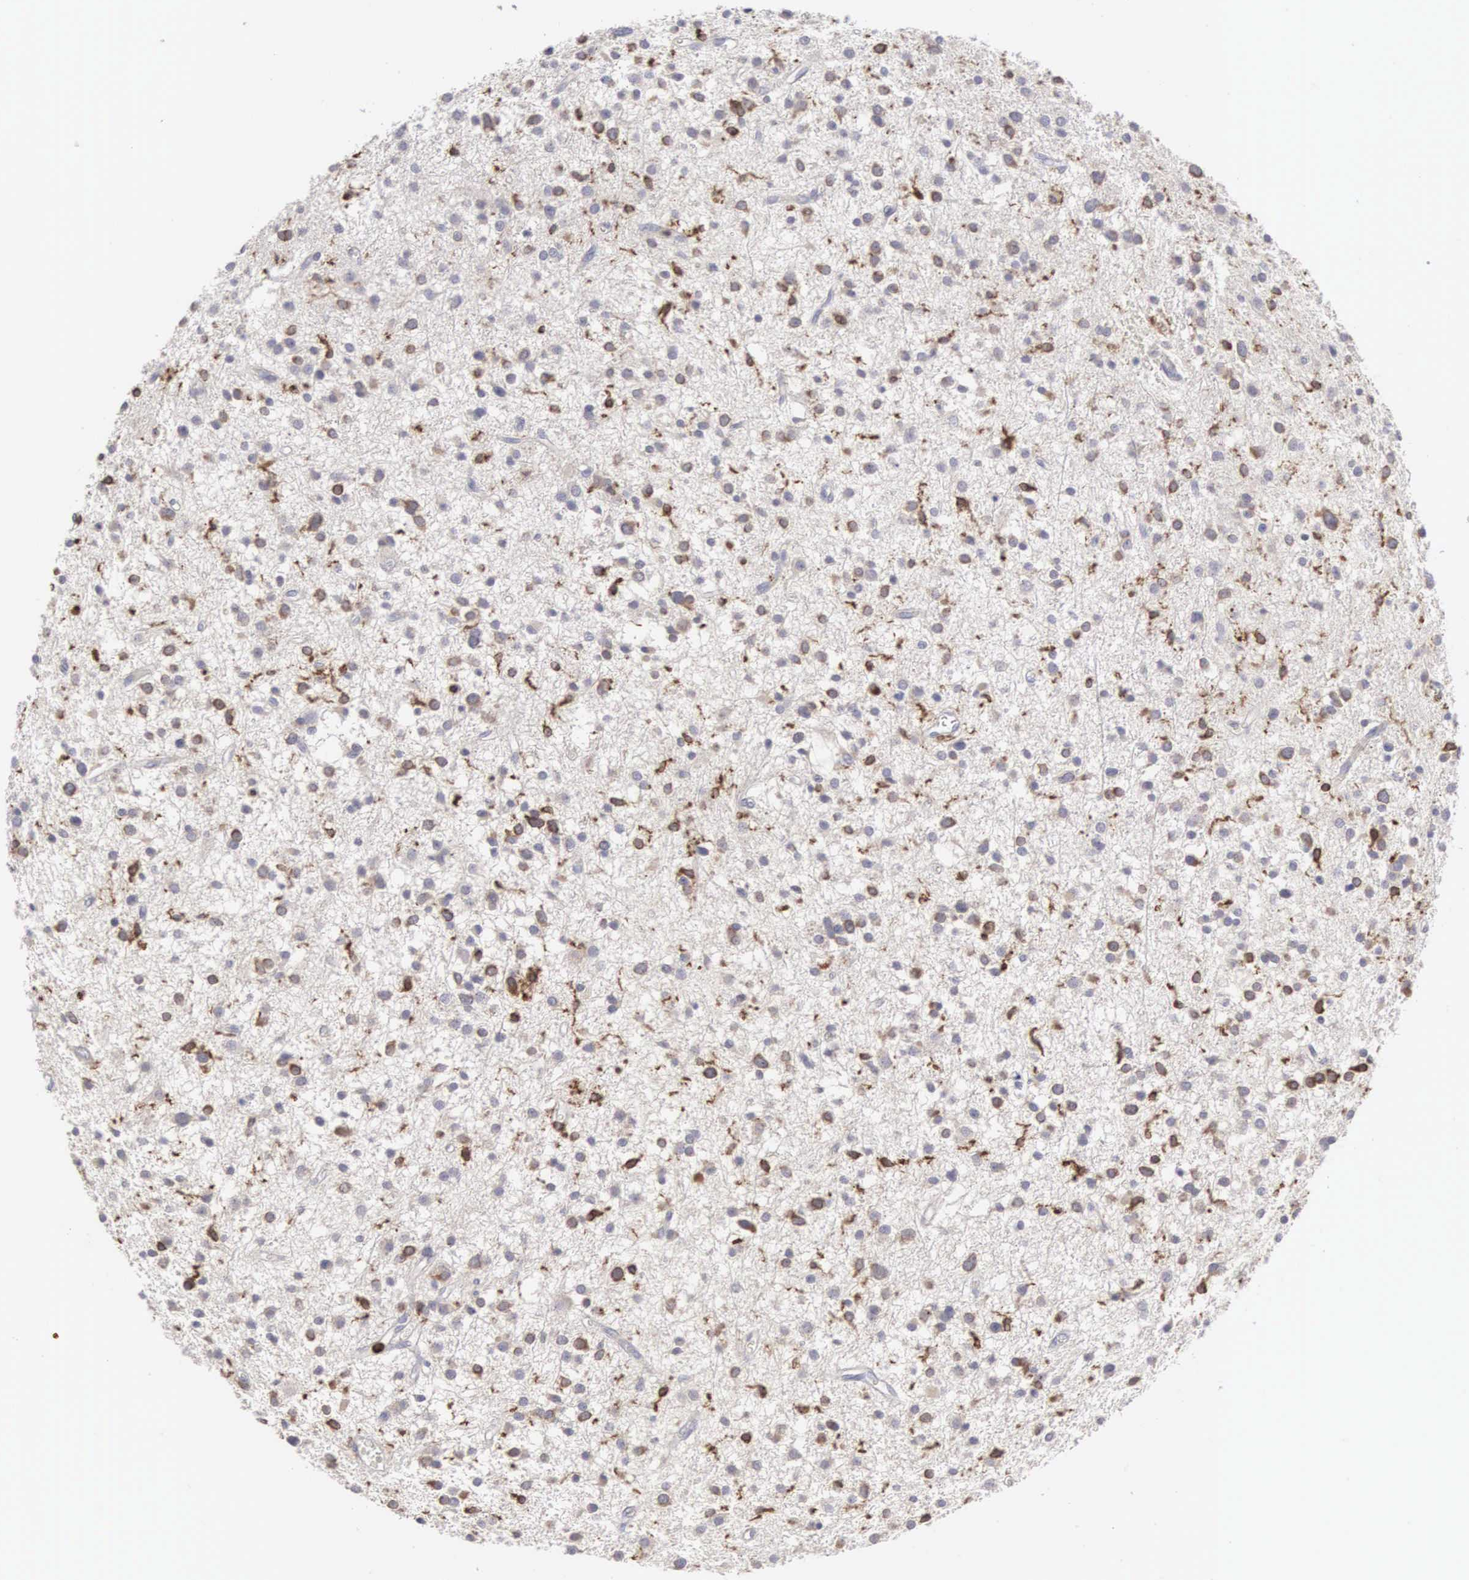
{"staining": {"intensity": "moderate", "quantity": "25%-75%", "location": "cytoplasmic/membranous,nuclear"}, "tissue": "glioma", "cell_type": "Tumor cells", "image_type": "cancer", "snomed": [{"axis": "morphology", "description": "Glioma, malignant, Low grade"}, {"axis": "topography", "description": "Brain"}], "caption": "Brown immunohistochemical staining in glioma shows moderate cytoplasmic/membranous and nuclear staining in about 25%-75% of tumor cells.", "gene": "SH3BP1", "patient": {"sex": "female", "age": 36}}